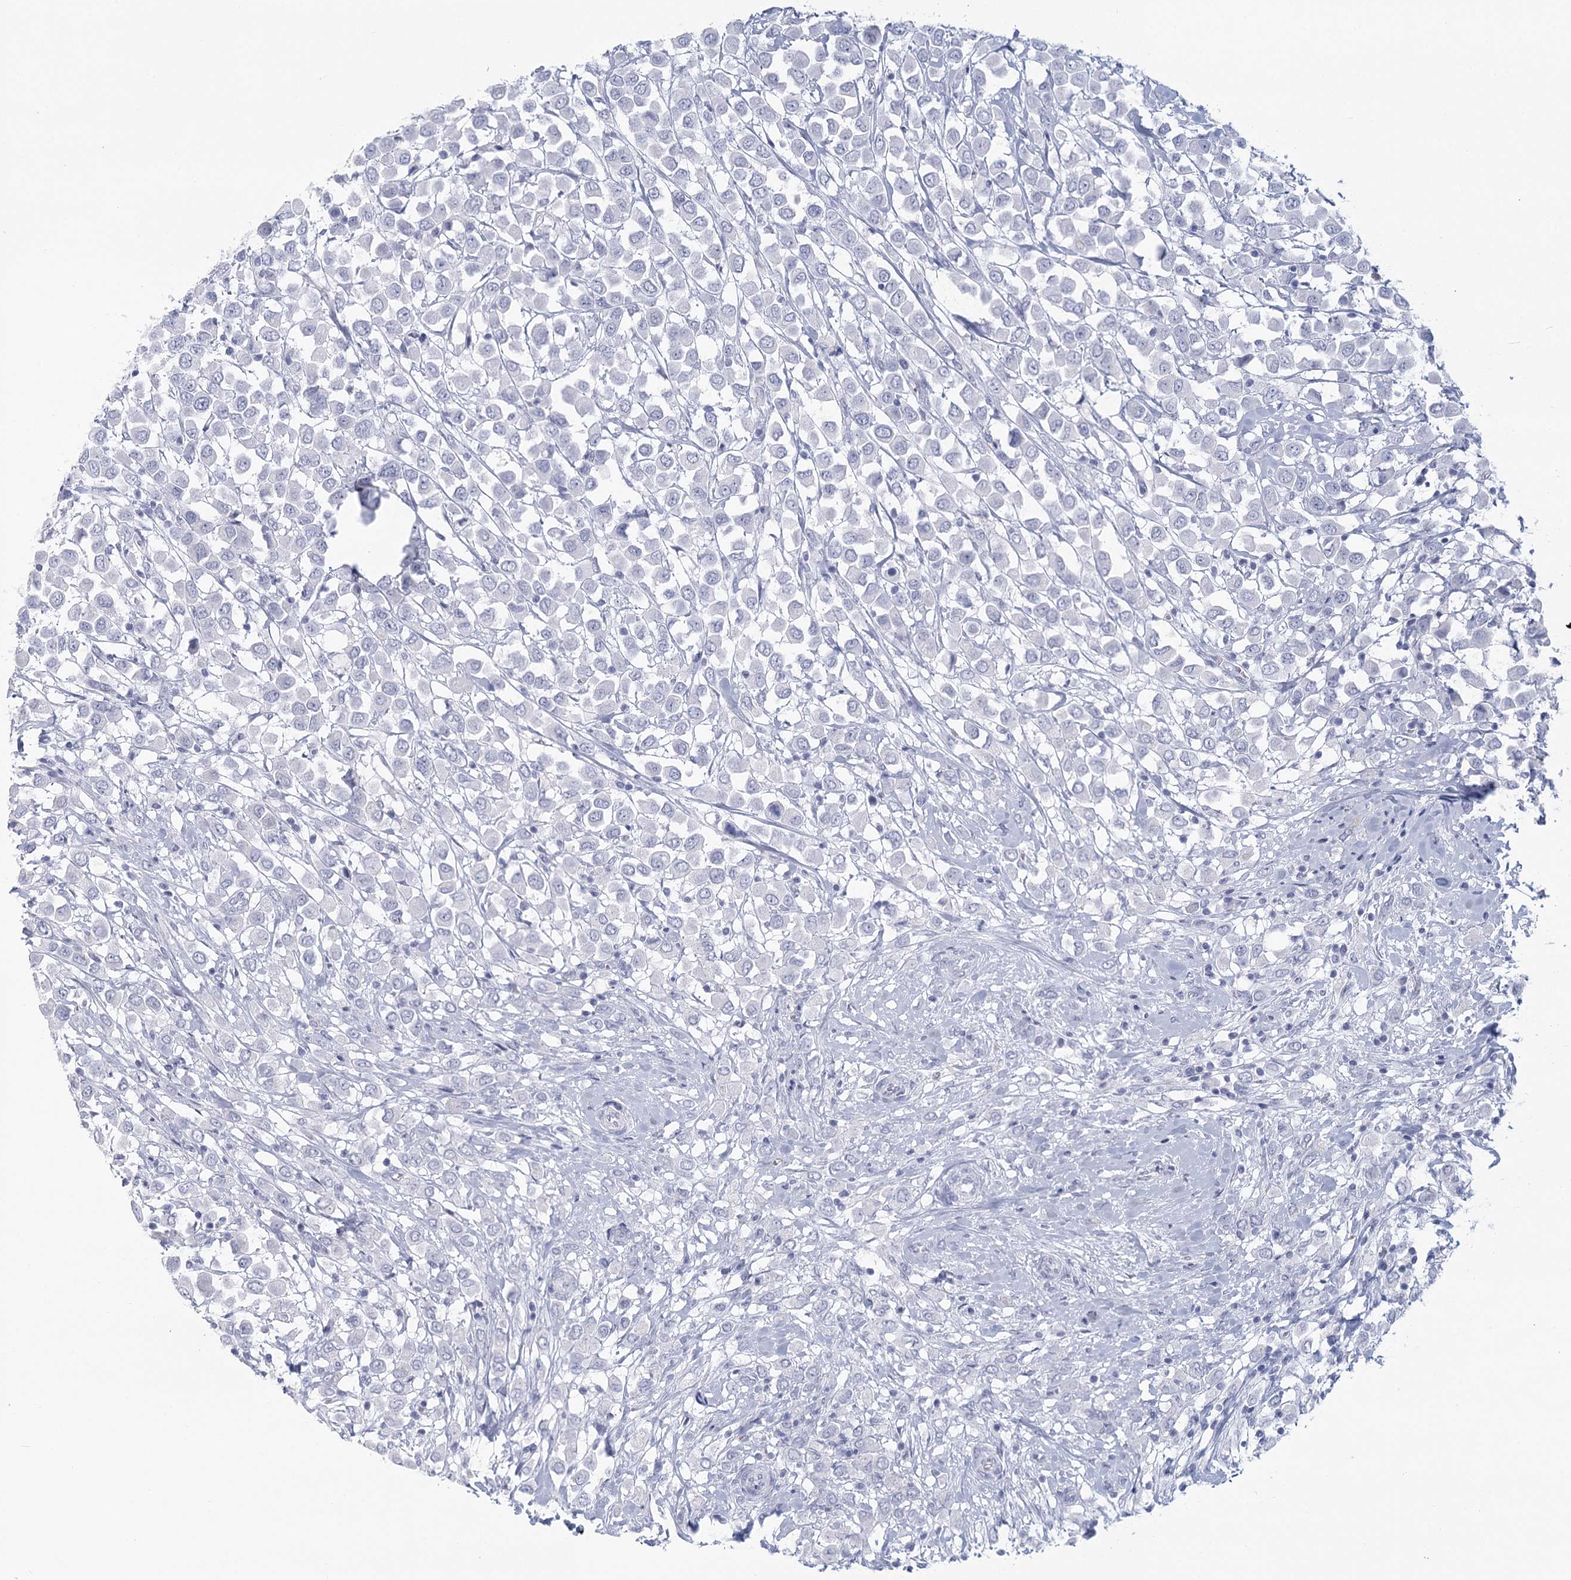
{"staining": {"intensity": "negative", "quantity": "none", "location": "none"}, "tissue": "breast cancer", "cell_type": "Tumor cells", "image_type": "cancer", "snomed": [{"axis": "morphology", "description": "Duct carcinoma"}, {"axis": "topography", "description": "Breast"}], "caption": "This is a histopathology image of immunohistochemistry (IHC) staining of invasive ductal carcinoma (breast), which shows no positivity in tumor cells.", "gene": "WNT8B", "patient": {"sex": "female", "age": 61}}